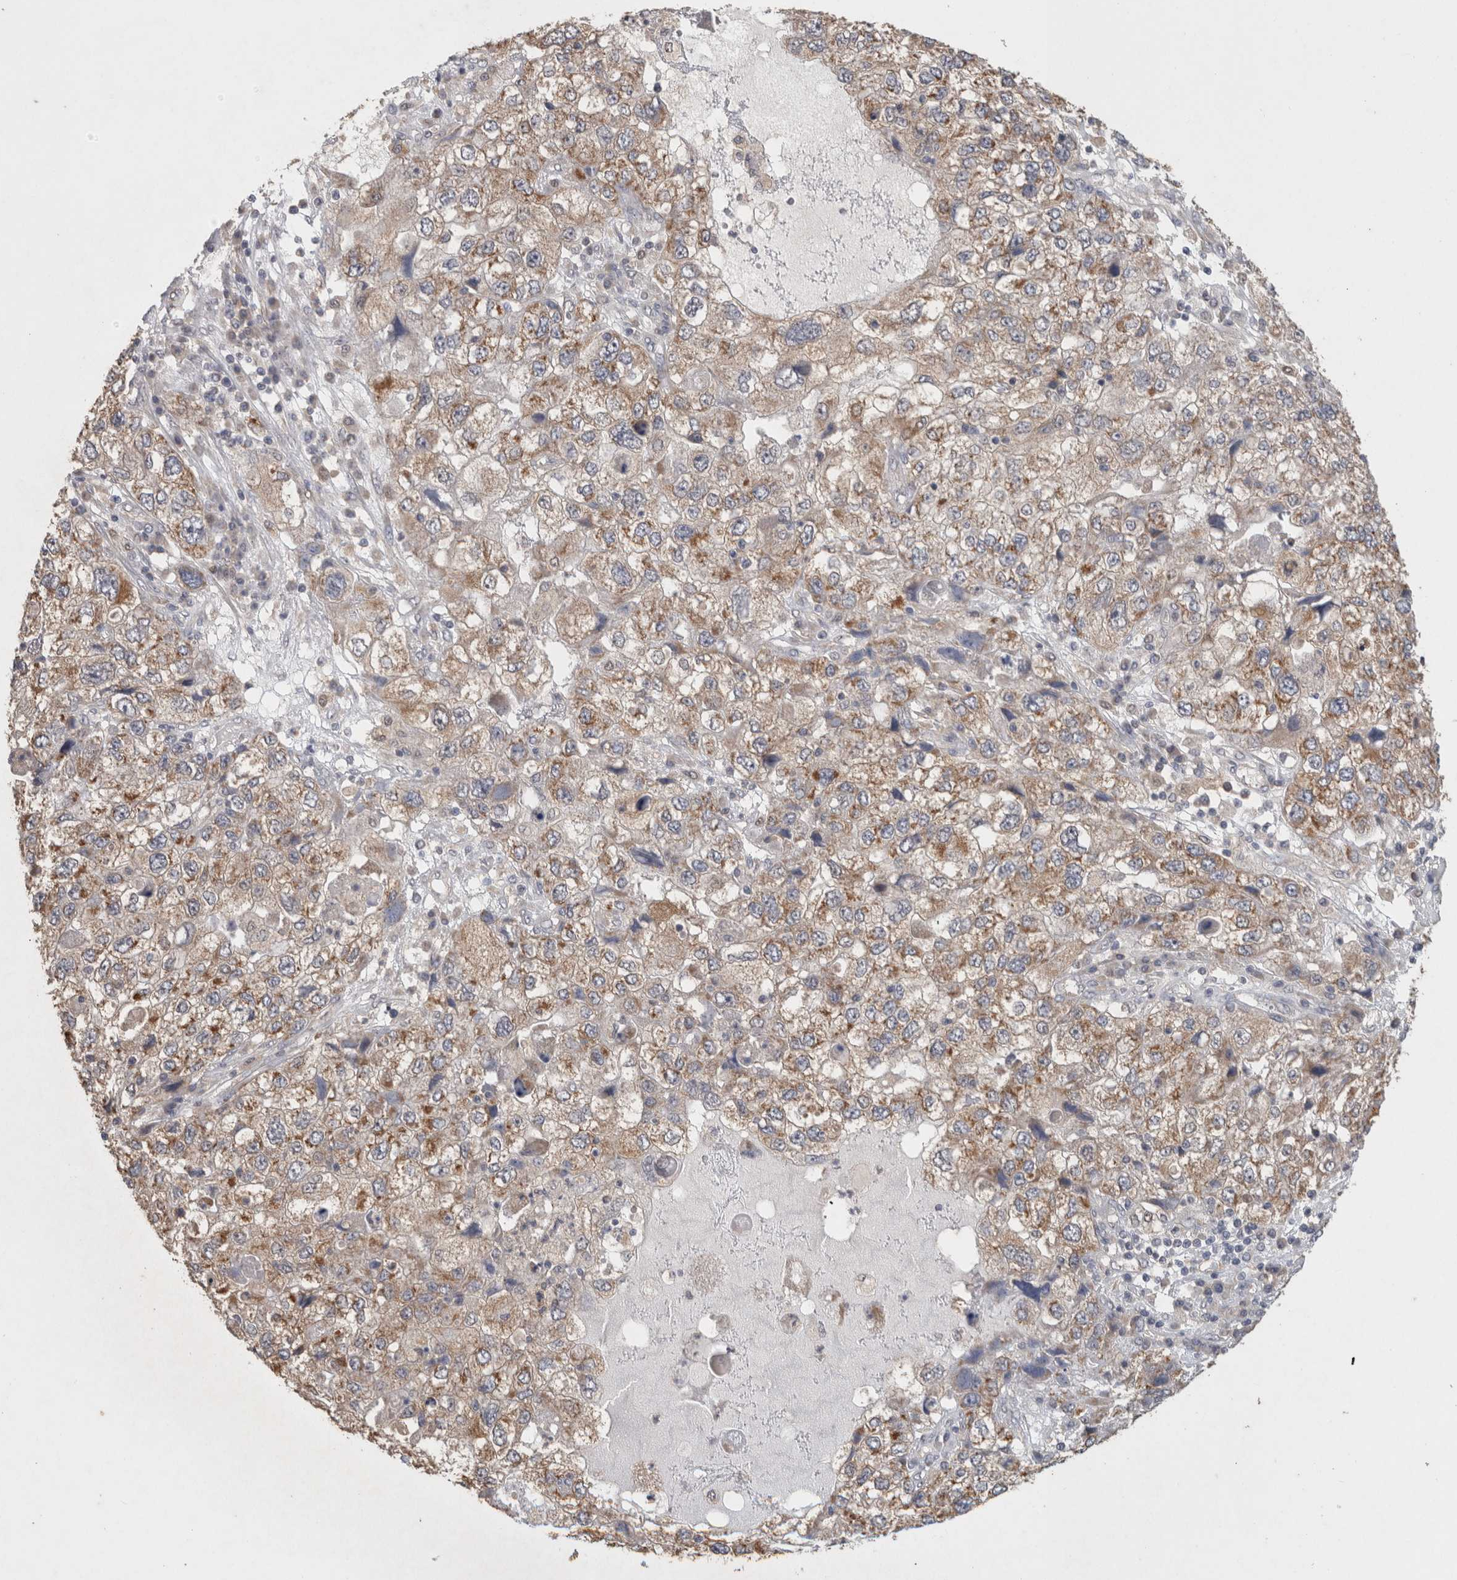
{"staining": {"intensity": "moderate", "quantity": ">75%", "location": "cytoplasmic/membranous"}, "tissue": "endometrial cancer", "cell_type": "Tumor cells", "image_type": "cancer", "snomed": [{"axis": "morphology", "description": "Adenocarcinoma, NOS"}, {"axis": "topography", "description": "Endometrium"}], "caption": "The immunohistochemical stain labels moderate cytoplasmic/membranous positivity in tumor cells of endometrial cancer (adenocarcinoma) tissue.", "gene": "RAB14", "patient": {"sex": "female", "age": 49}}